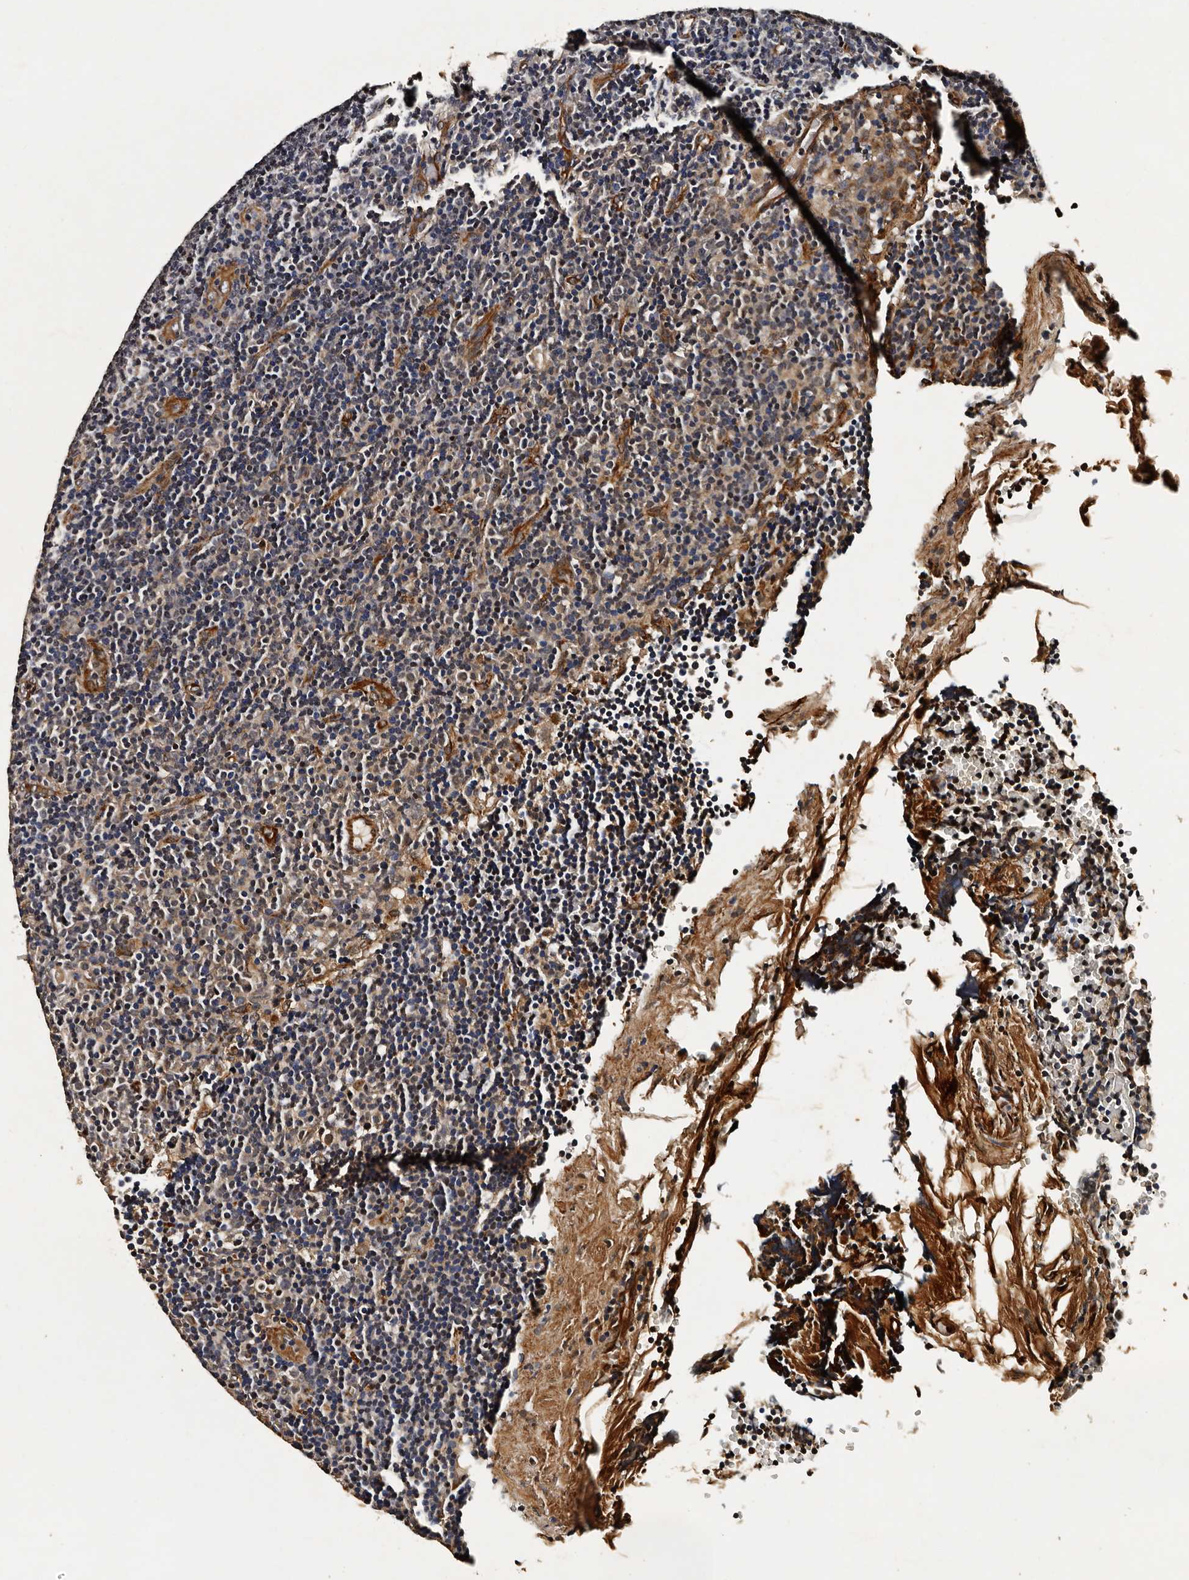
{"staining": {"intensity": "negative", "quantity": "none", "location": "none"}, "tissue": "lymphoma", "cell_type": "Tumor cells", "image_type": "cancer", "snomed": [{"axis": "morphology", "description": "Hodgkin's disease, NOS"}, {"axis": "topography", "description": "Lymph node"}], "caption": "Immunohistochemistry (IHC) micrograph of neoplastic tissue: lymphoma stained with DAB reveals no significant protein staining in tumor cells.", "gene": "CPNE3", "patient": {"sex": "female", "age": 57}}